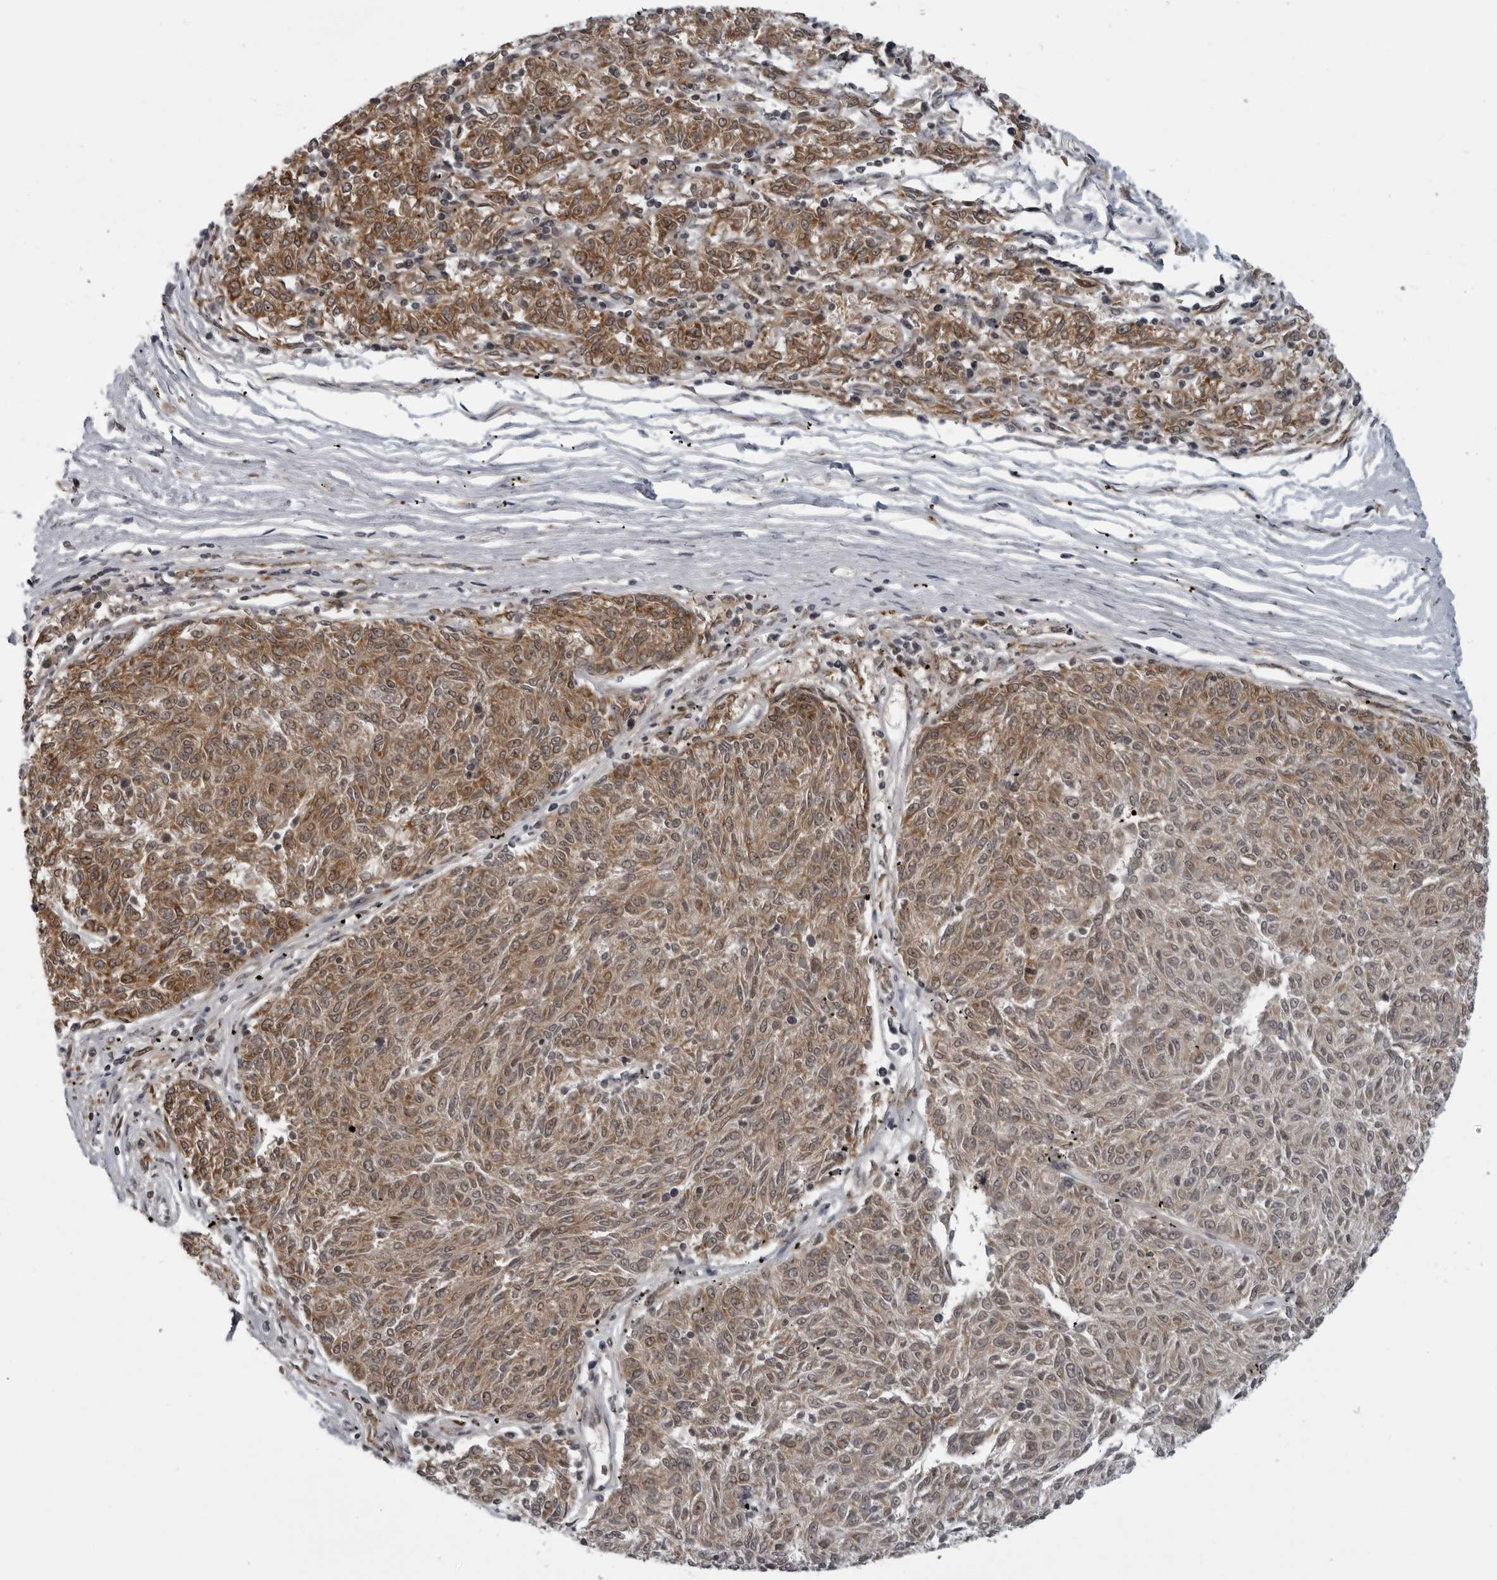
{"staining": {"intensity": "moderate", "quantity": ">75%", "location": "cytoplasmic/membranous"}, "tissue": "melanoma", "cell_type": "Tumor cells", "image_type": "cancer", "snomed": [{"axis": "morphology", "description": "Malignant melanoma, NOS"}, {"axis": "topography", "description": "Skin"}], "caption": "Approximately >75% of tumor cells in malignant melanoma demonstrate moderate cytoplasmic/membranous protein staining as visualized by brown immunohistochemical staining.", "gene": "THOP1", "patient": {"sex": "female", "age": 72}}